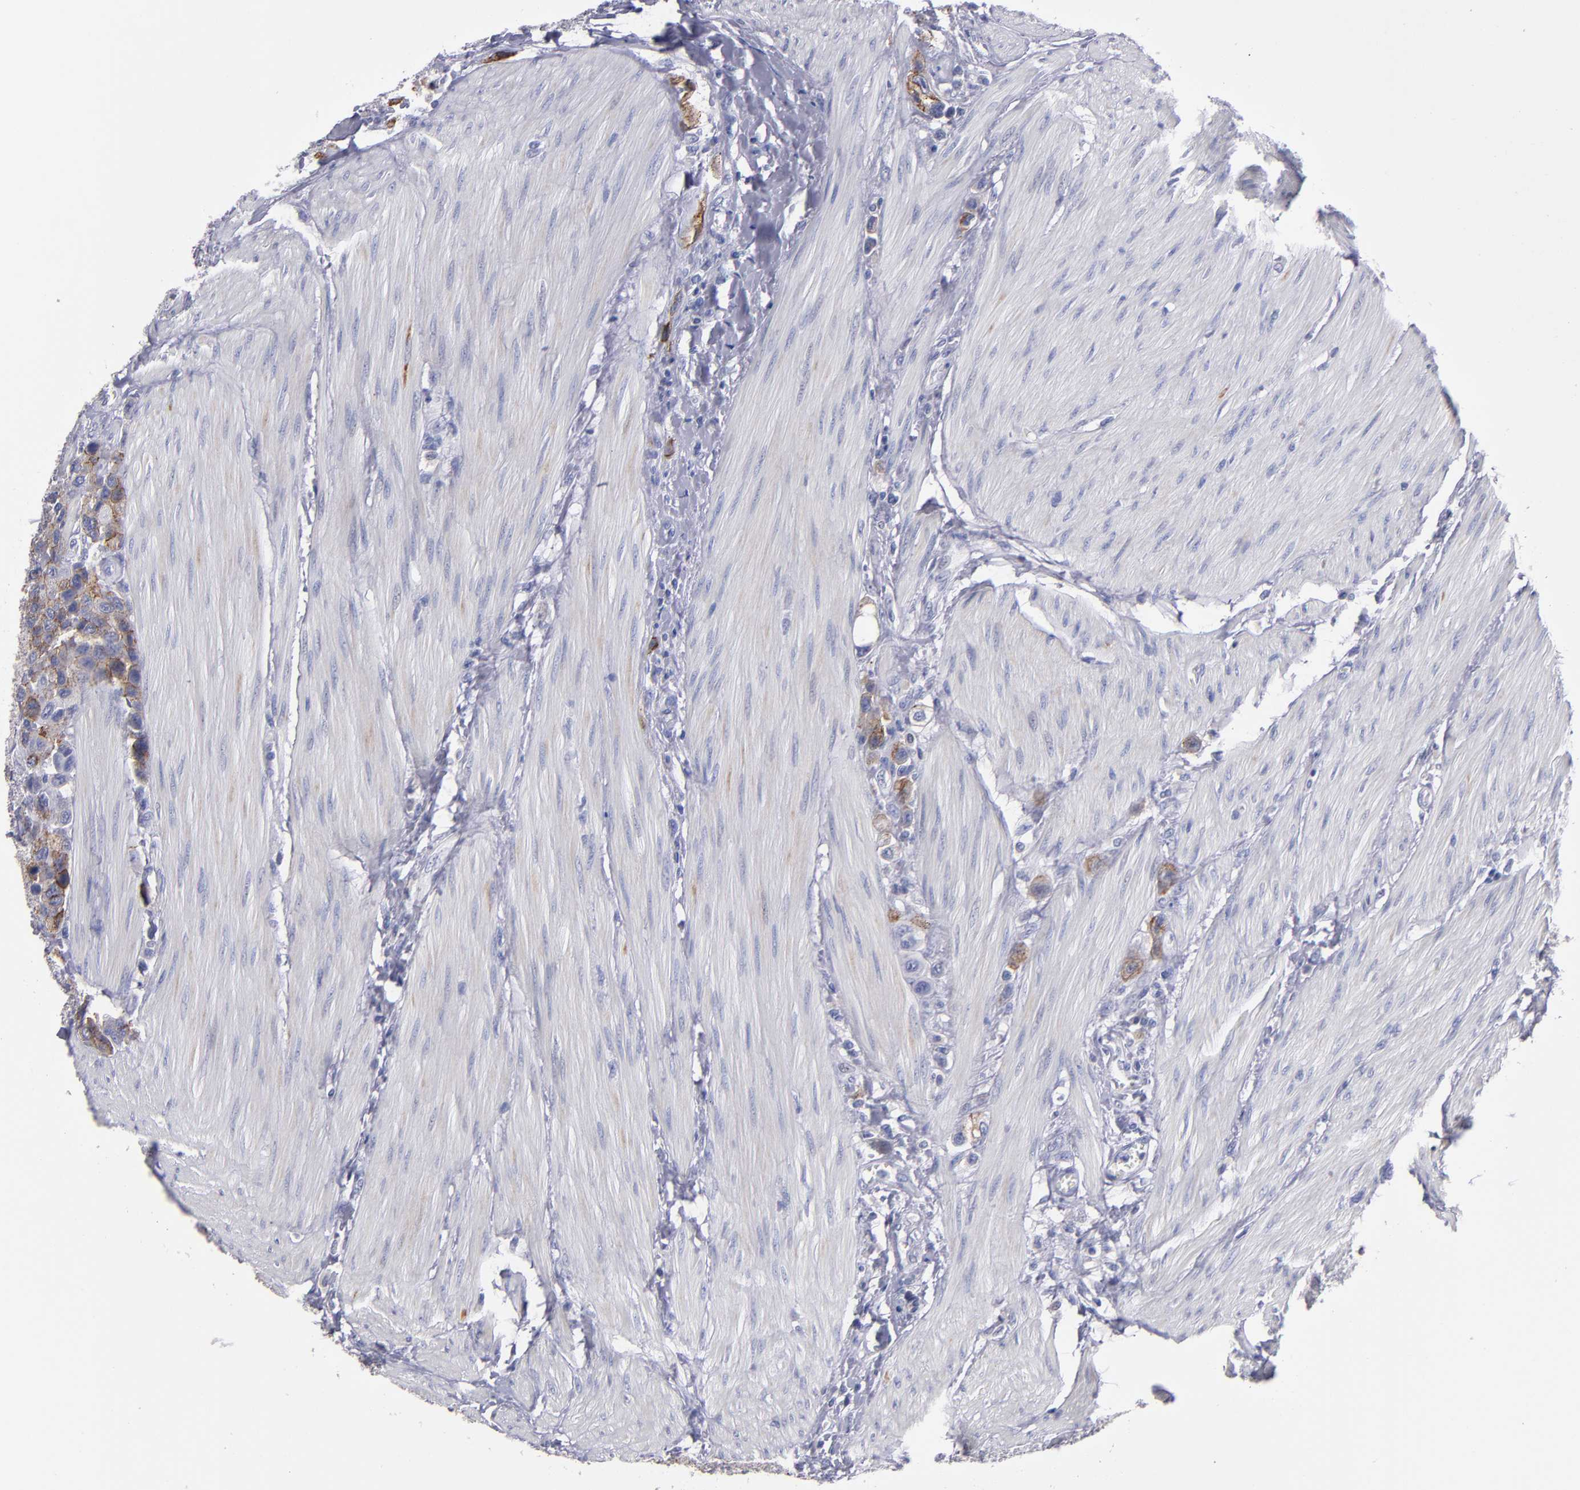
{"staining": {"intensity": "moderate", "quantity": ">75%", "location": "cytoplasmic/membranous"}, "tissue": "urothelial cancer", "cell_type": "Tumor cells", "image_type": "cancer", "snomed": [{"axis": "morphology", "description": "Urothelial carcinoma, High grade"}, {"axis": "topography", "description": "Urinary bladder"}], "caption": "Urothelial cancer stained with DAB immunohistochemistry reveals medium levels of moderate cytoplasmic/membranous expression in about >75% of tumor cells.", "gene": "CDH3", "patient": {"sex": "male", "age": 50}}